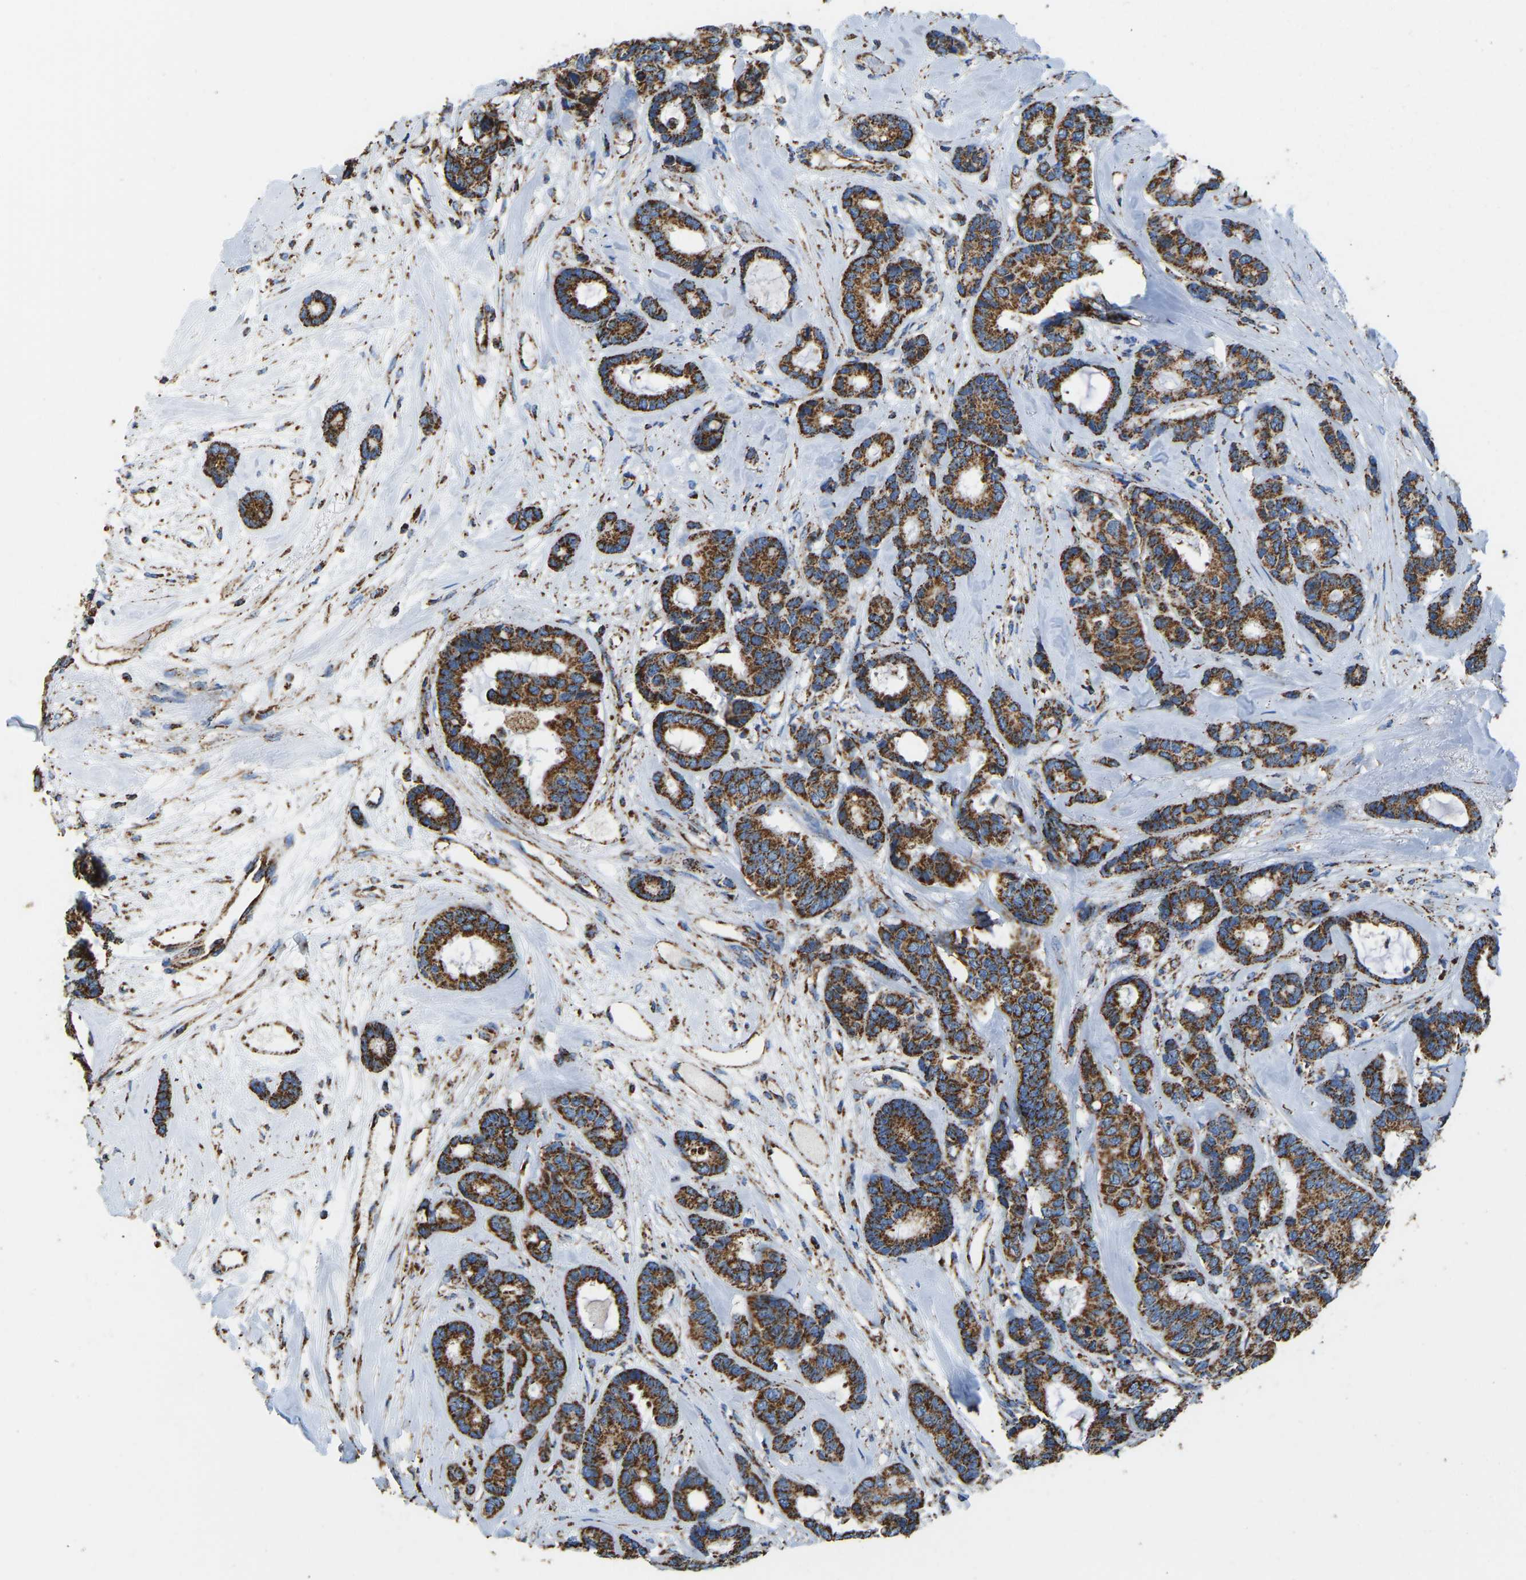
{"staining": {"intensity": "strong", "quantity": ">75%", "location": "cytoplasmic/membranous"}, "tissue": "breast cancer", "cell_type": "Tumor cells", "image_type": "cancer", "snomed": [{"axis": "morphology", "description": "Duct carcinoma"}, {"axis": "topography", "description": "Breast"}], "caption": "IHC of human breast intraductal carcinoma shows high levels of strong cytoplasmic/membranous staining in about >75% of tumor cells.", "gene": "IRX6", "patient": {"sex": "female", "age": 87}}